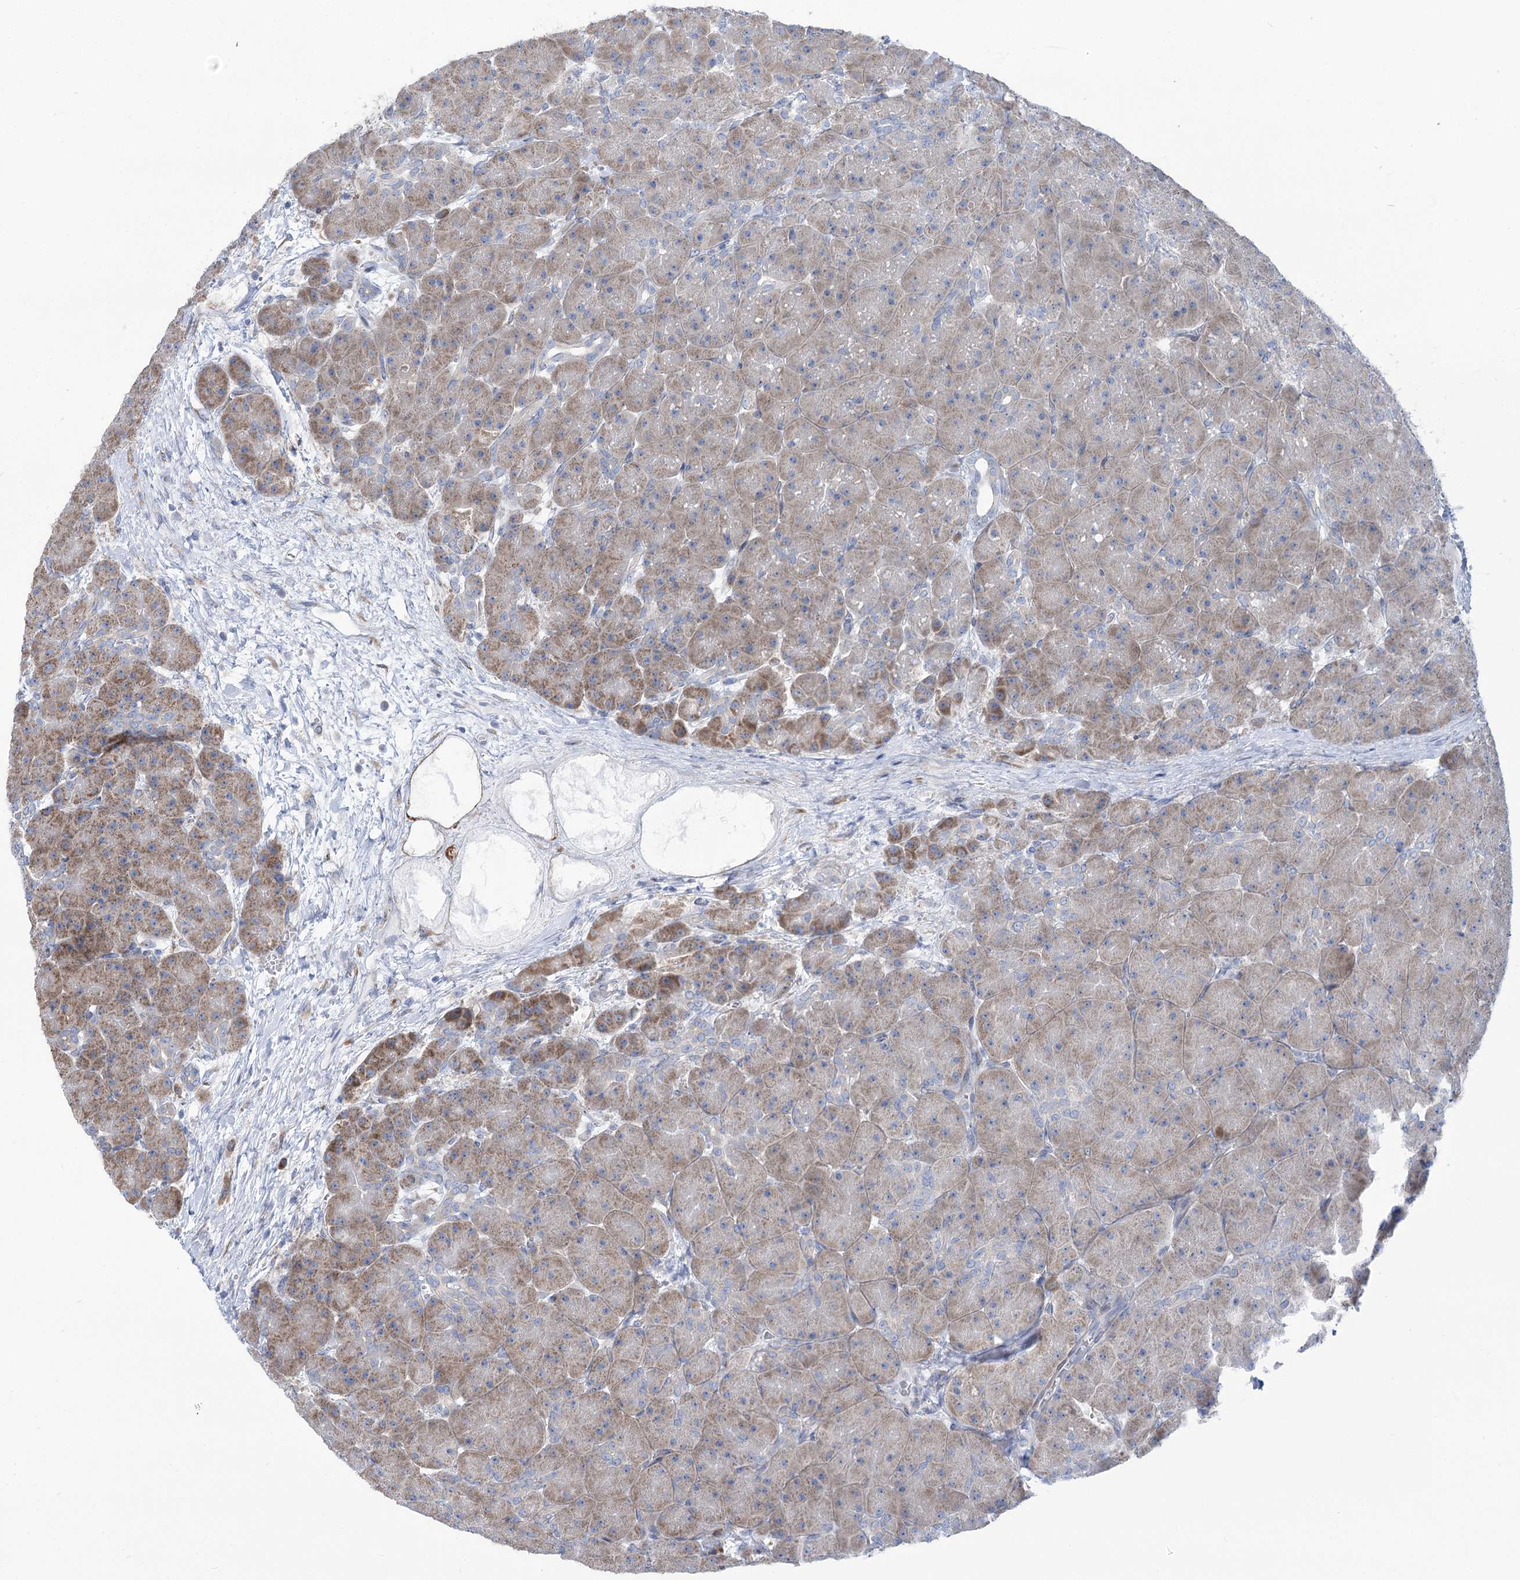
{"staining": {"intensity": "moderate", "quantity": "25%-75%", "location": "cytoplasmic/membranous"}, "tissue": "pancreas", "cell_type": "Exocrine glandular cells", "image_type": "normal", "snomed": [{"axis": "morphology", "description": "Normal tissue, NOS"}, {"axis": "topography", "description": "Pancreas"}], "caption": "A high-resolution image shows immunohistochemistry staining of benign pancreas, which displays moderate cytoplasmic/membranous staining in approximately 25%-75% of exocrine glandular cells.", "gene": "STT3B", "patient": {"sex": "male", "age": 66}}